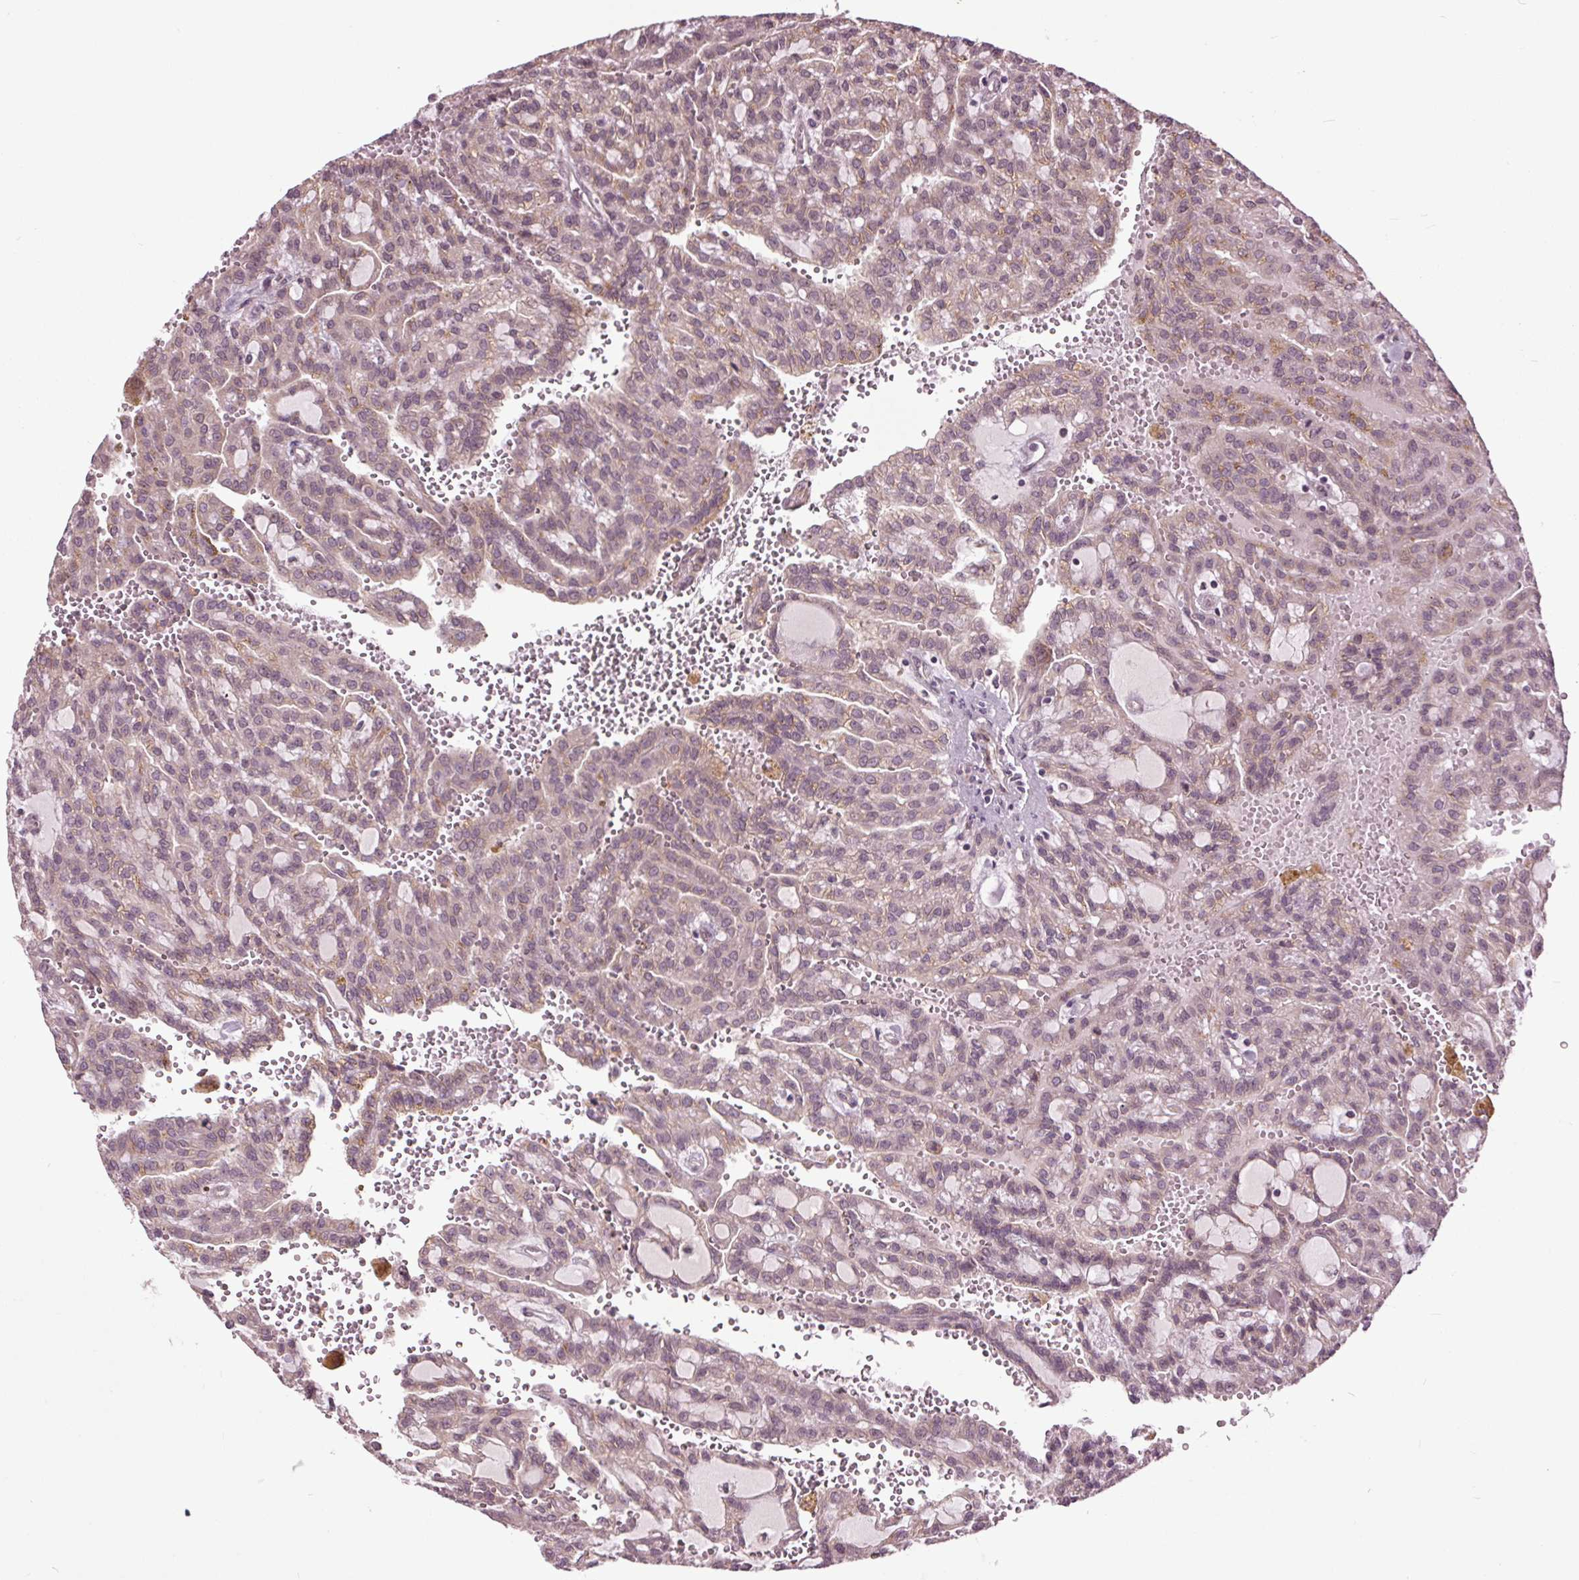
{"staining": {"intensity": "moderate", "quantity": "<25%", "location": "cytoplasmic/membranous"}, "tissue": "renal cancer", "cell_type": "Tumor cells", "image_type": "cancer", "snomed": [{"axis": "morphology", "description": "Adenocarcinoma, NOS"}, {"axis": "topography", "description": "Kidney"}], "caption": "Approximately <25% of tumor cells in human adenocarcinoma (renal) show moderate cytoplasmic/membranous protein positivity as visualized by brown immunohistochemical staining.", "gene": "HAUS5", "patient": {"sex": "male", "age": 63}}